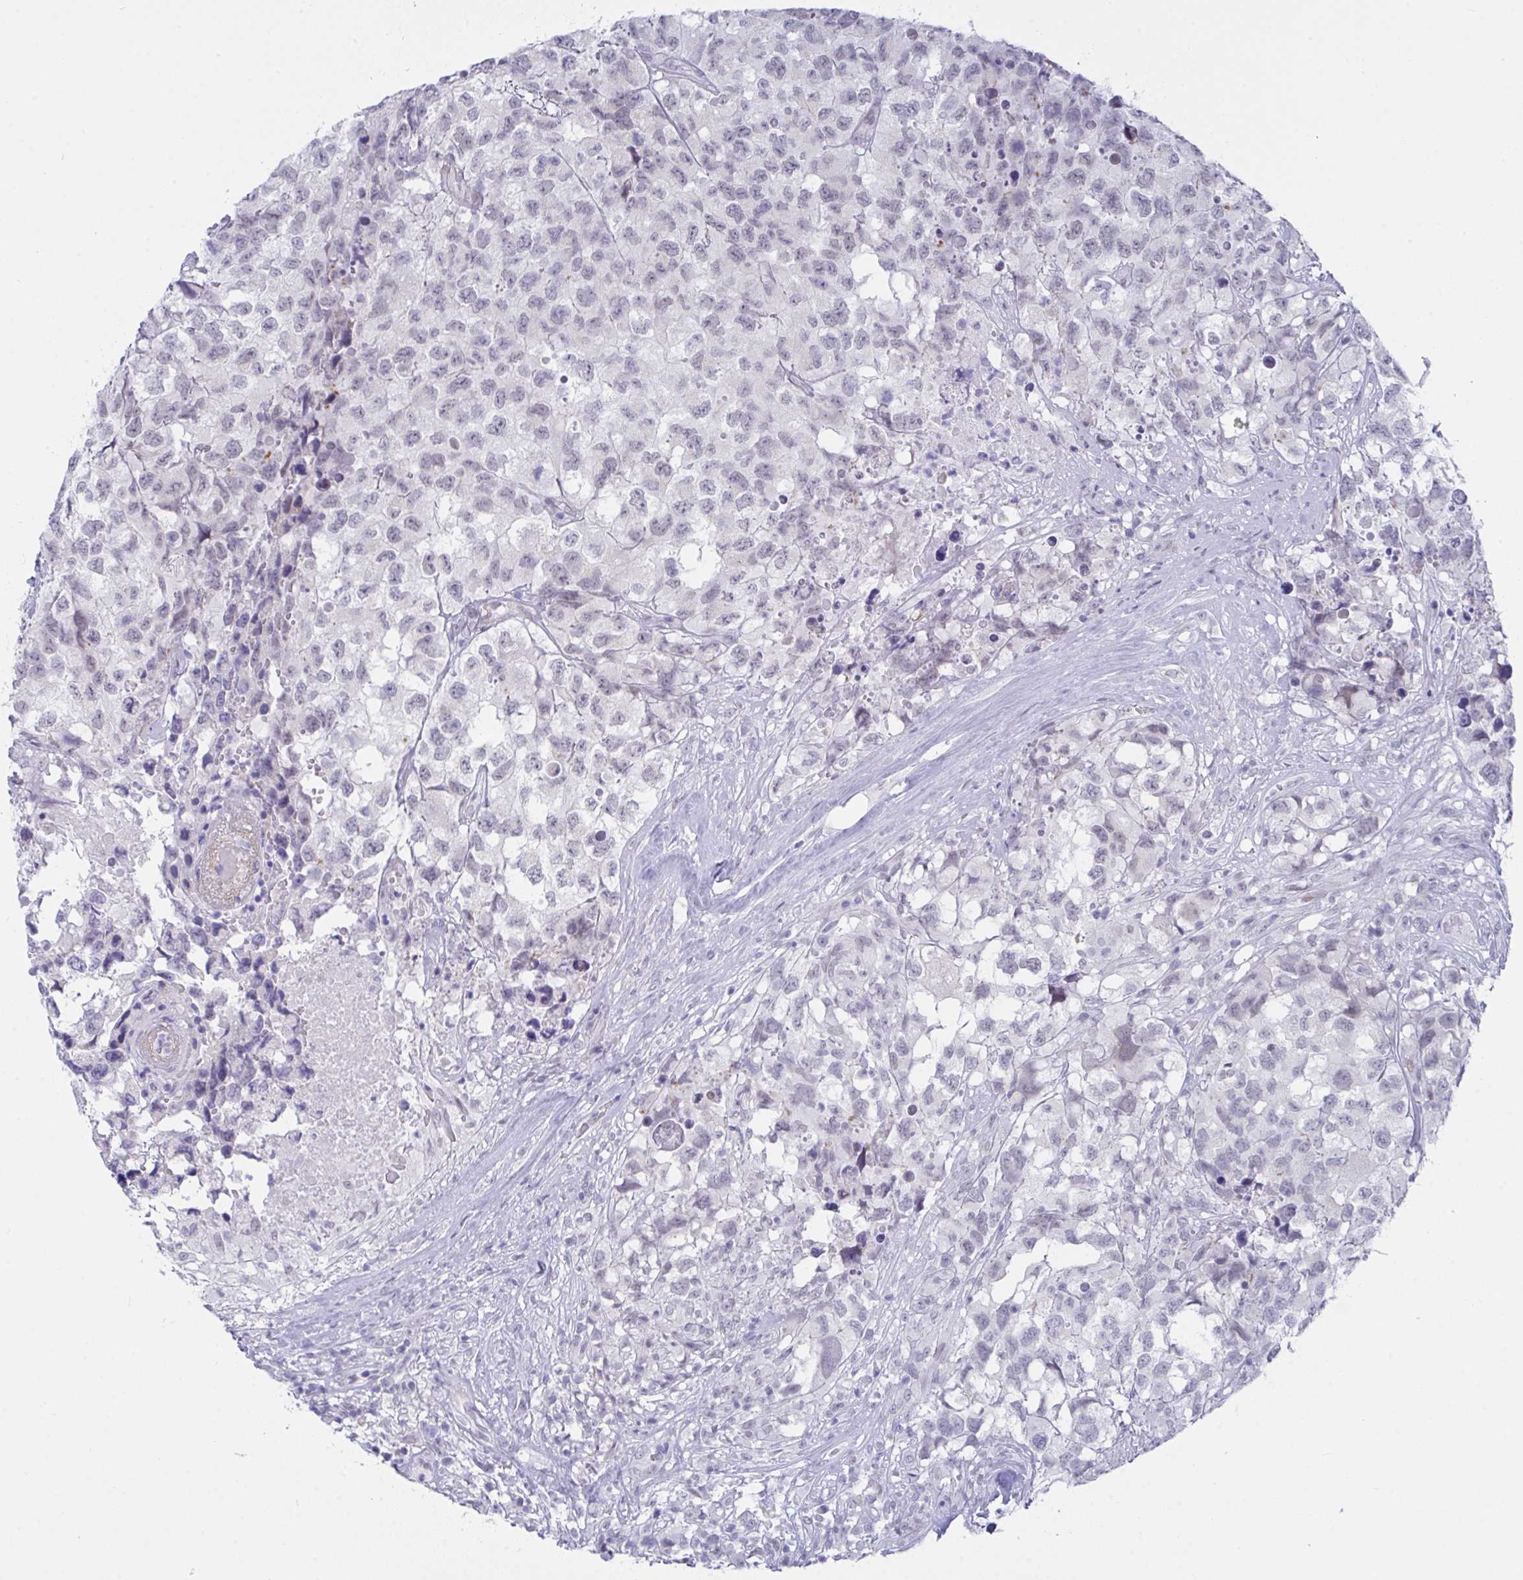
{"staining": {"intensity": "negative", "quantity": "none", "location": "none"}, "tissue": "testis cancer", "cell_type": "Tumor cells", "image_type": "cancer", "snomed": [{"axis": "morphology", "description": "Carcinoma, Embryonal, NOS"}, {"axis": "topography", "description": "Testis"}], "caption": "Immunohistochemistry (IHC) histopathology image of human testis cancer (embryonal carcinoma) stained for a protein (brown), which shows no expression in tumor cells. The staining was performed using DAB to visualize the protein expression in brown, while the nuclei were stained in blue with hematoxylin (Magnification: 20x).", "gene": "FBXL22", "patient": {"sex": "male", "age": 83}}